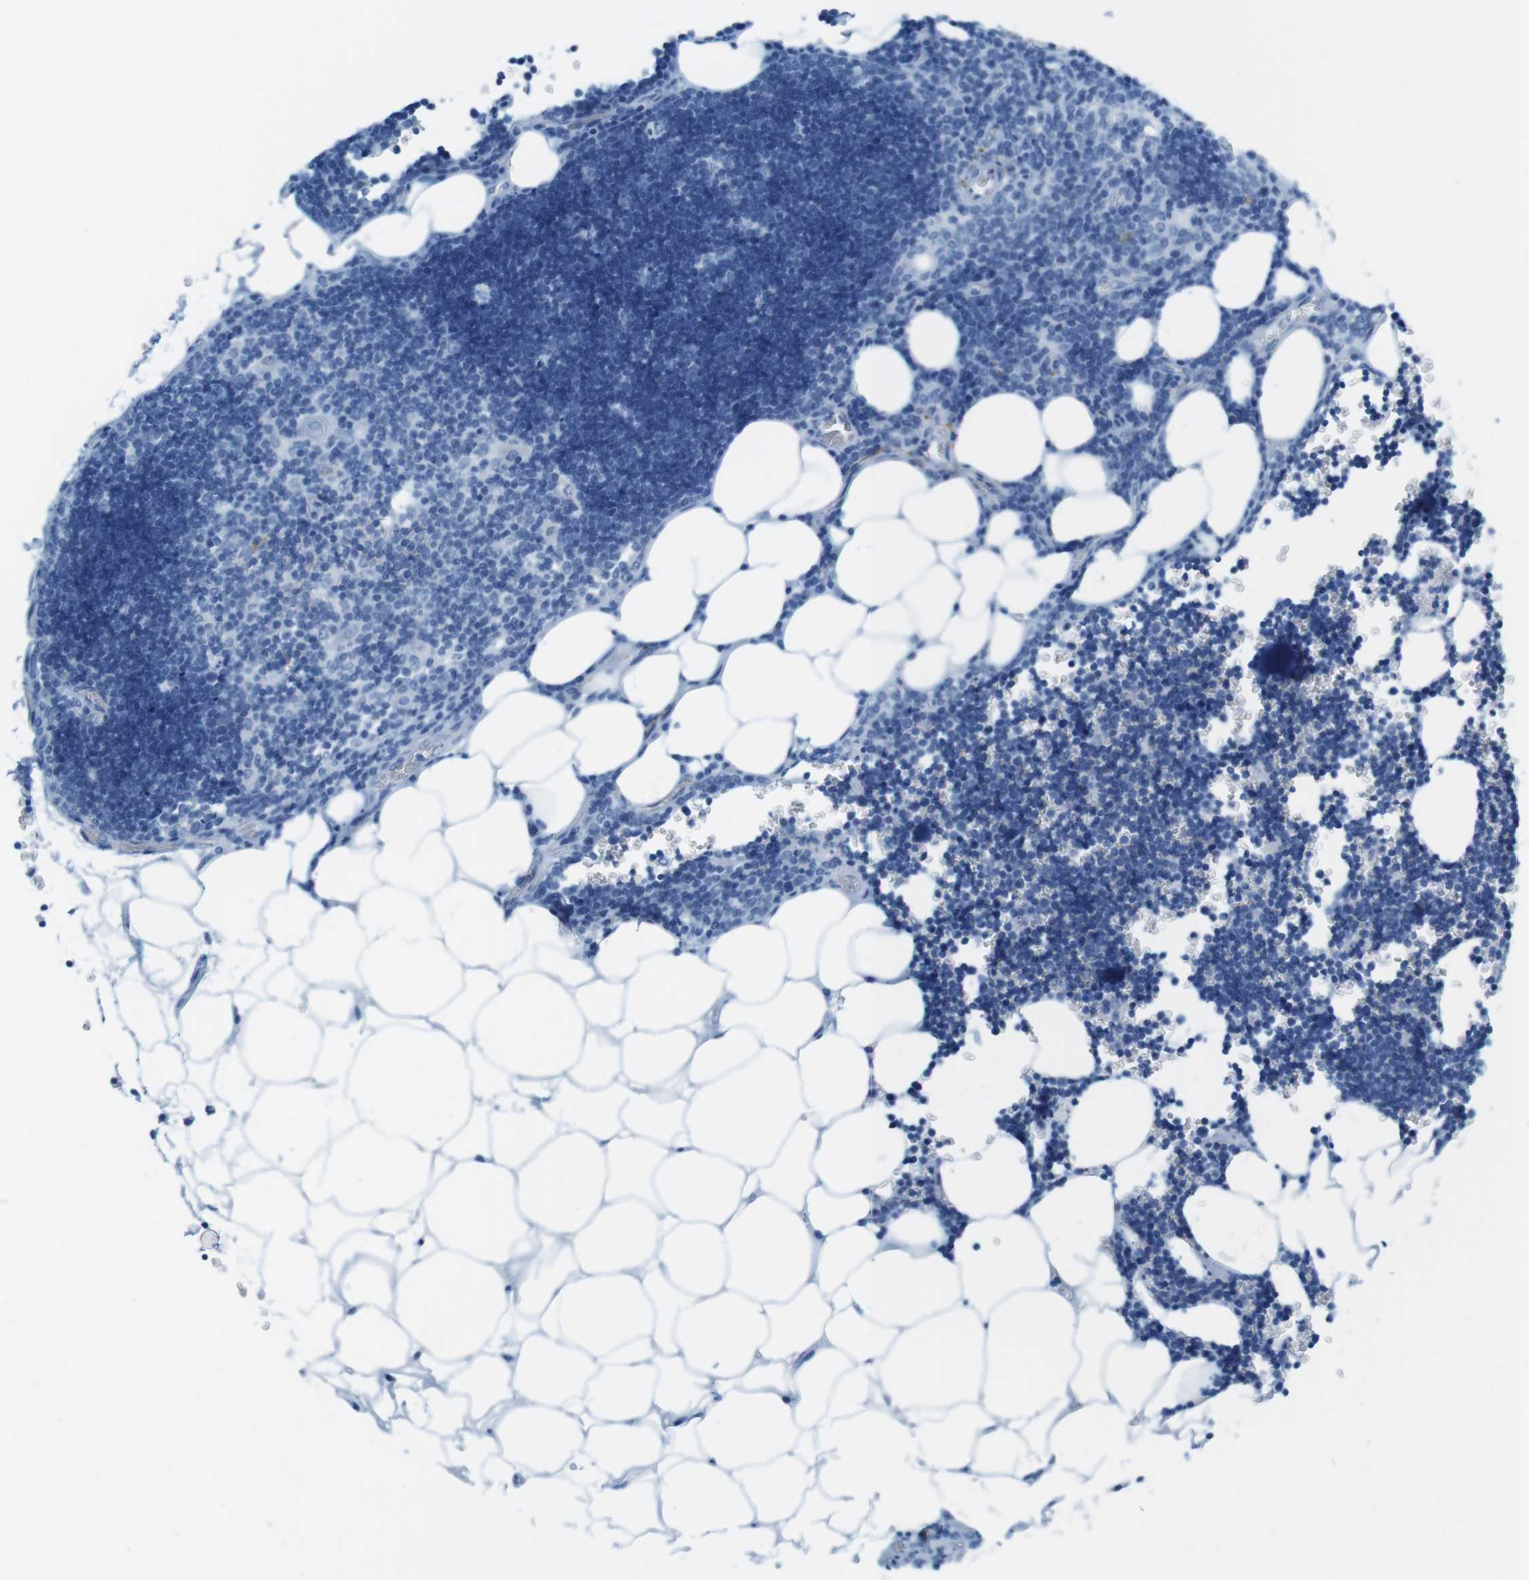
{"staining": {"intensity": "negative", "quantity": "none", "location": "none"}, "tissue": "lymph node", "cell_type": "Germinal center cells", "image_type": "normal", "snomed": [{"axis": "morphology", "description": "Normal tissue, NOS"}, {"axis": "topography", "description": "Lymph node"}], "caption": "Histopathology image shows no significant protein staining in germinal center cells of normal lymph node.", "gene": "GAP43", "patient": {"sex": "male", "age": 33}}